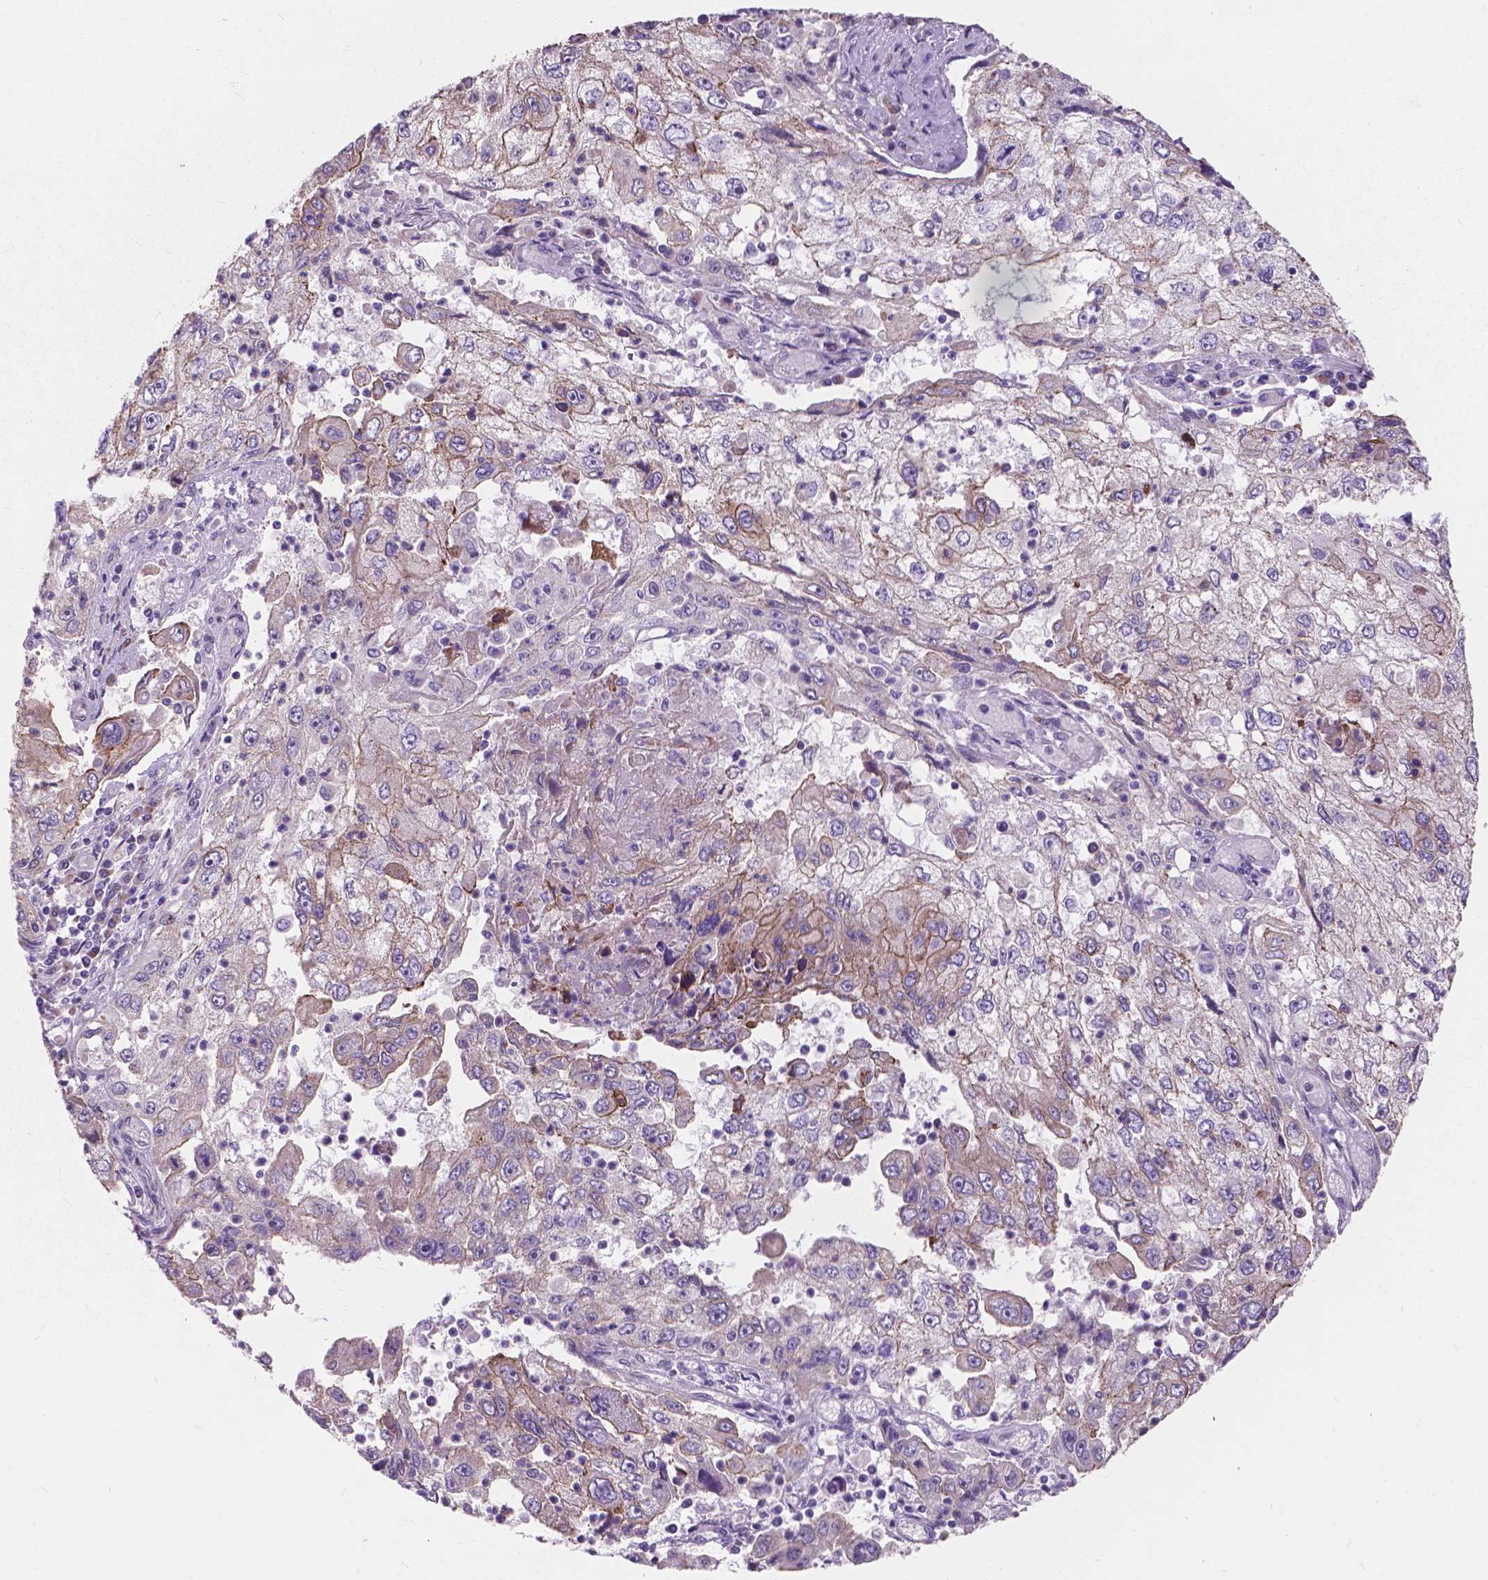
{"staining": {"intensity": "weak", "quantity": "25%-75%", "location": "cytoplasmic/membranous"}, "tissue": "cervical cancer", "cell_type": "Tumor cells", "image_type": "cancer", "snomed": [{"axis": "morphology", "description": "Squamous cell carcinoma, NOS"}, {"axis": "topography", "description": "Cervix"}], "caption": "There is low levels of weak cytoplasmic/membranous expression in tumor cells of cervical squamous cell carcinoma, as demonstrated by immunohistochemical staining (brown color).", "gene": "MYH14", "patient": {"sex": "female", "age": 36}}